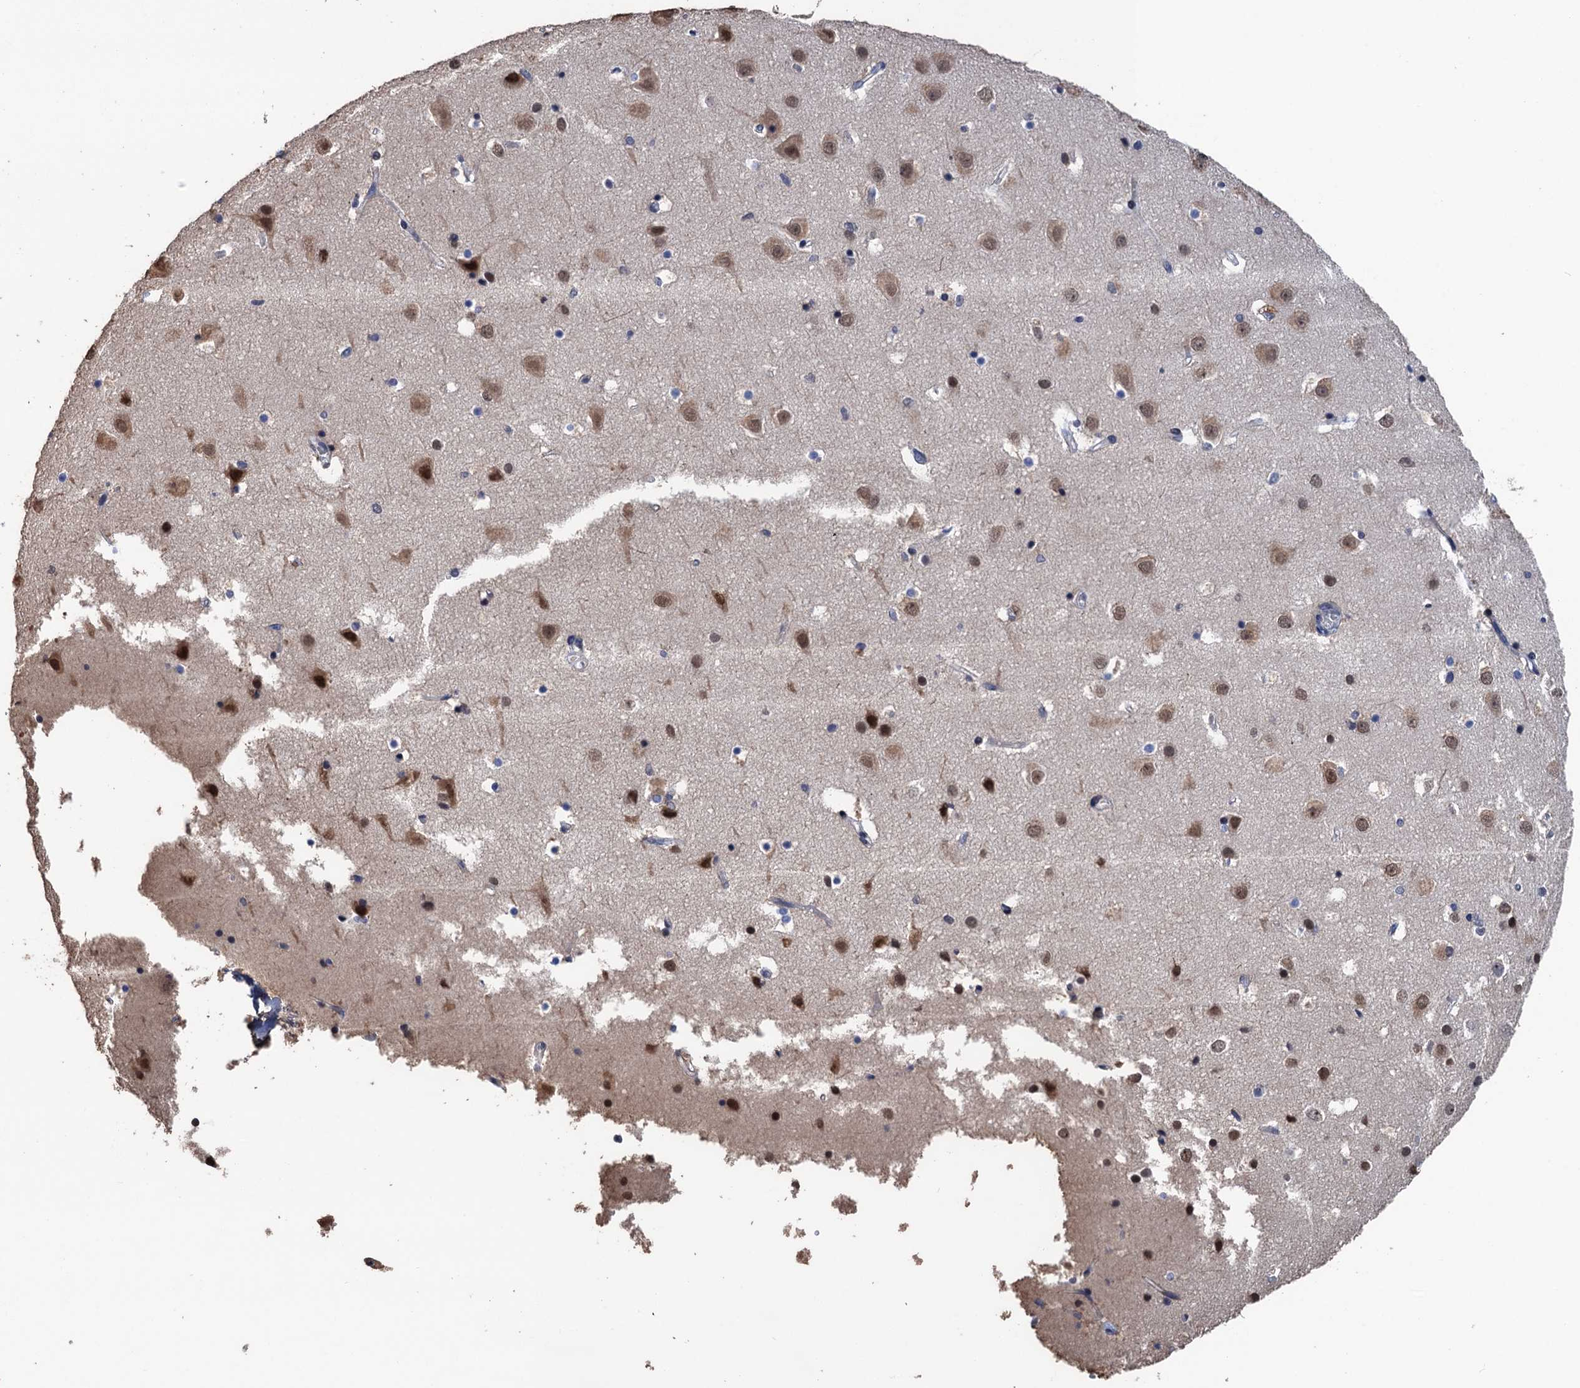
{"staining": {"intensity": "negative", "quantity": "none", "location": "none"}, "tissue": "cerebral cortex", "cell_type": "Endothelial cells", "image_type": "normal", "snomed": [{"axis": "morphology", "description": "Normal tissue, NOS"}, {"axis": "topography", "description": "Cerebral cortex"}], "caption": "A high-resolution micrograph shows IHC staining of unremarkable cerebral cortex, which reveals no significant positivity in endothelial cells. (Brightfield microscopy of DAB (3,3'-diaminobenzidine) immunohistochemistry at high magnification).", "gene": "ART5", "patient": {"sex": "male", "age": 54}}